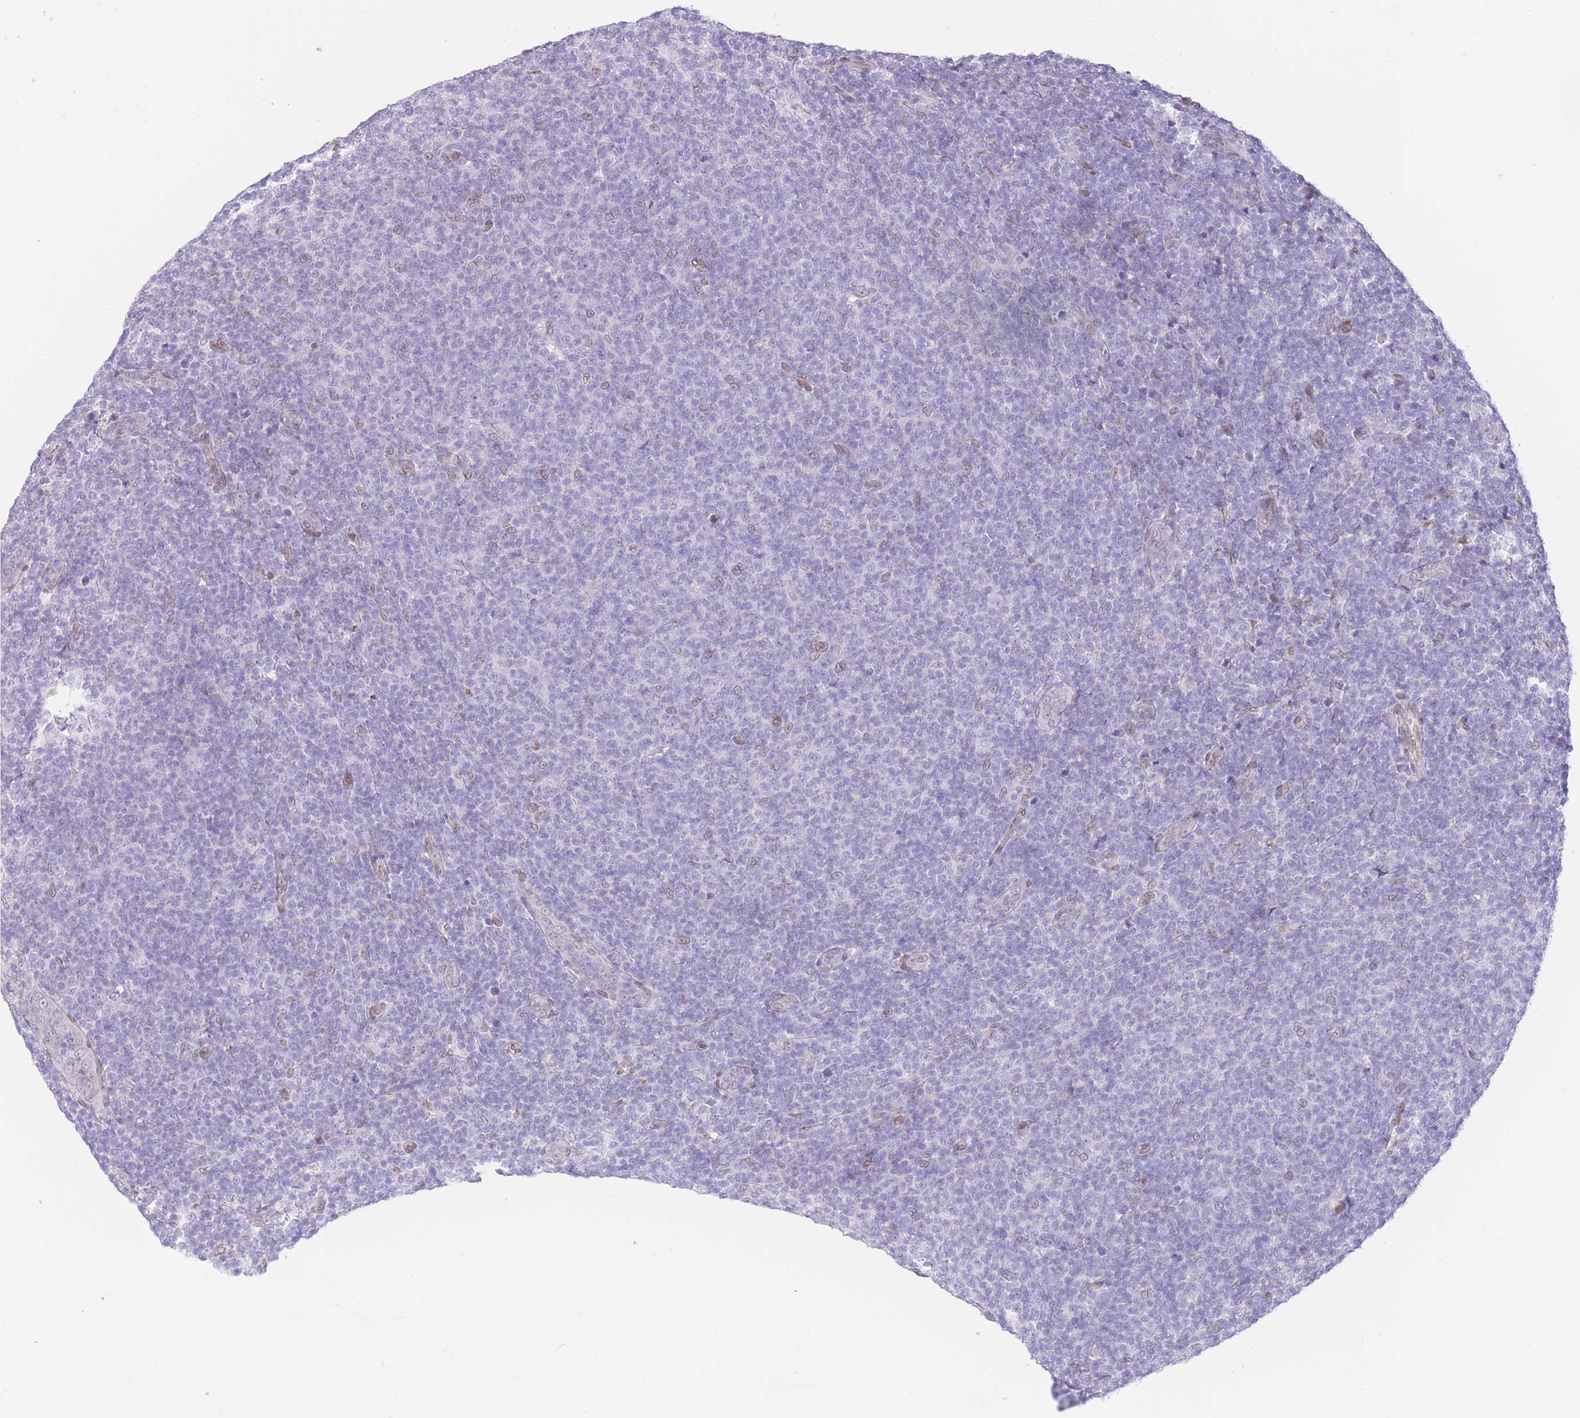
{"staining": {"intensity": "negative", "quantity": "none", "location": "none"}, "tissue": "lymphoma", "cell_type": "Tumor cells", "image_type": "cancer", "snomed": [{"axis": "morphology", "description": "Malignant lymphoma, non-Hodgkin's type, Low grade"}, {"axis": "topography", "description": "Lymph node"}], "caption": "Immunohistochemistry (IHC) of human lymphoma demonstrates no staining in tumor cells.", "gene": "OR10AD1", "patient": {"sex": "male", "age": 66}}